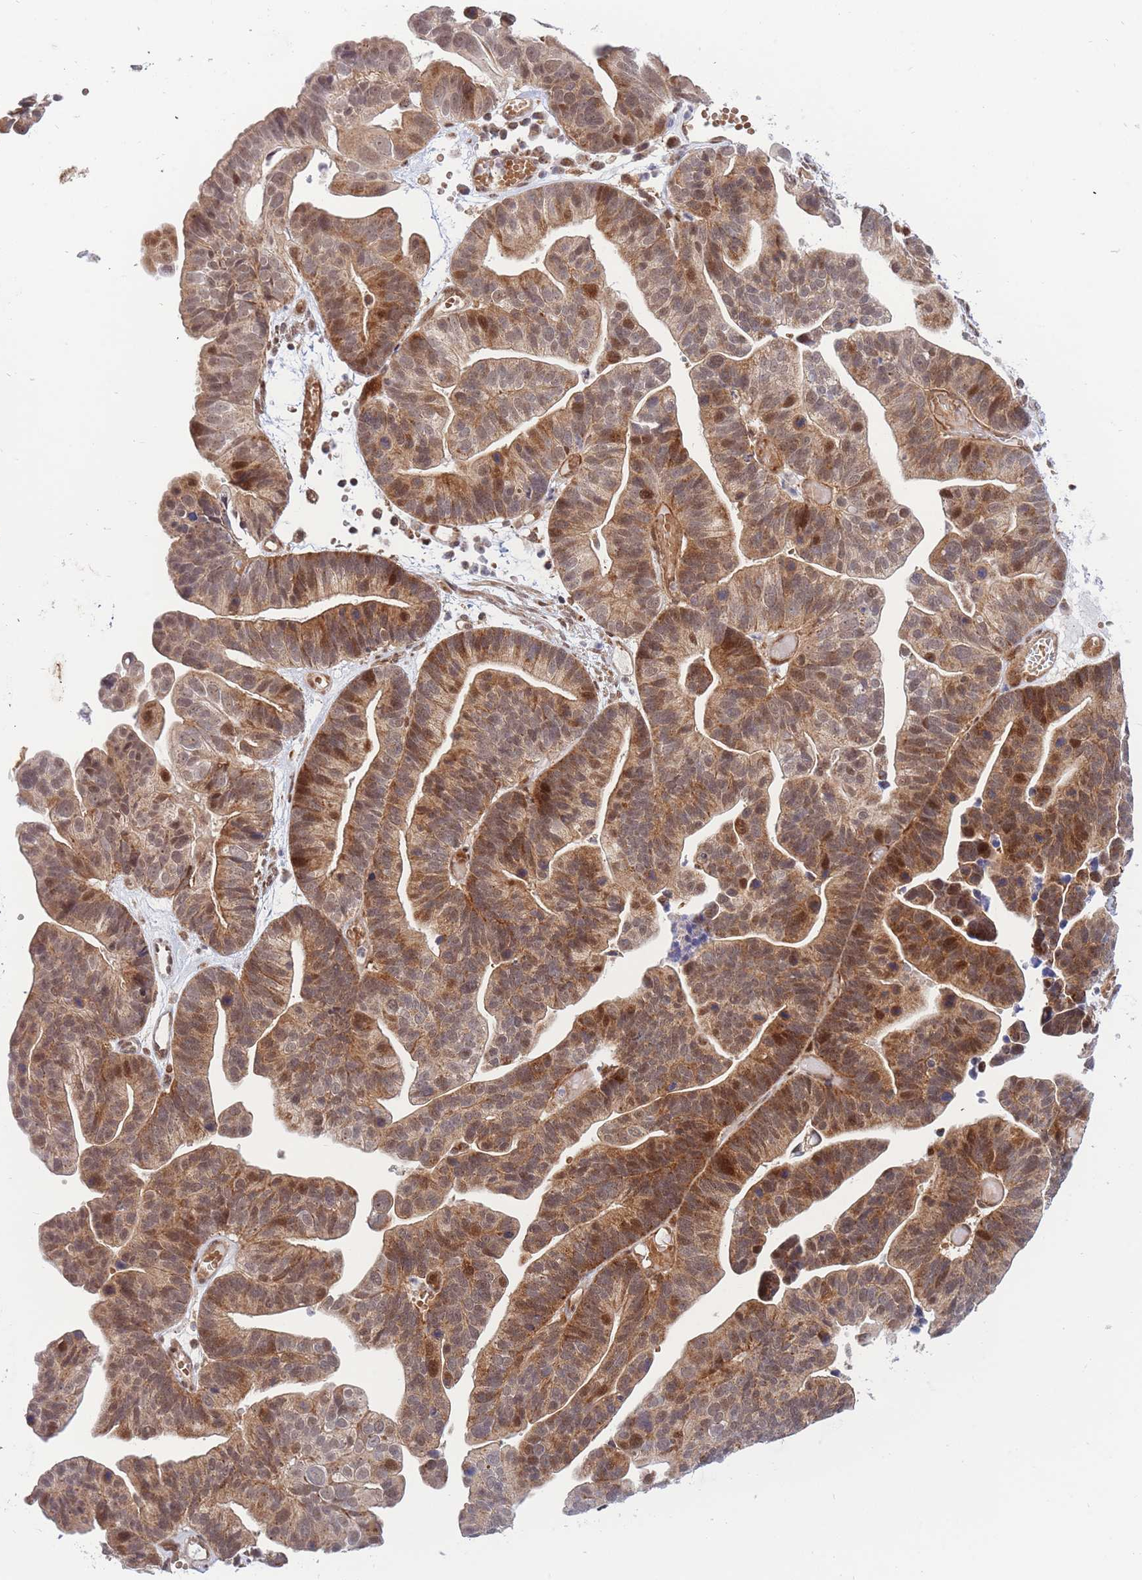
{"staining": {"intensity": "moderate", "quantity": ">75%", "location": "cytoplasmic/membranous,nuclear"}, "tissue": "ovarian cancer", "cell_type": "Tumor cells", "image_type": "cancer", "snomed": [{"axis": "morphology", "description": "Cystadenocarcinoma, serous, NOS"}, {"axis": "topography", "description": "Ovary"}], "caption": "Moderate cytoplasmic/membranous and nuclear positivity is seen in about >75% of tumor cells in serous cystadenocarcinoma (ovarian).", "gene": "BOD1L1", "patient": {"sex": "female", "age": 56}}